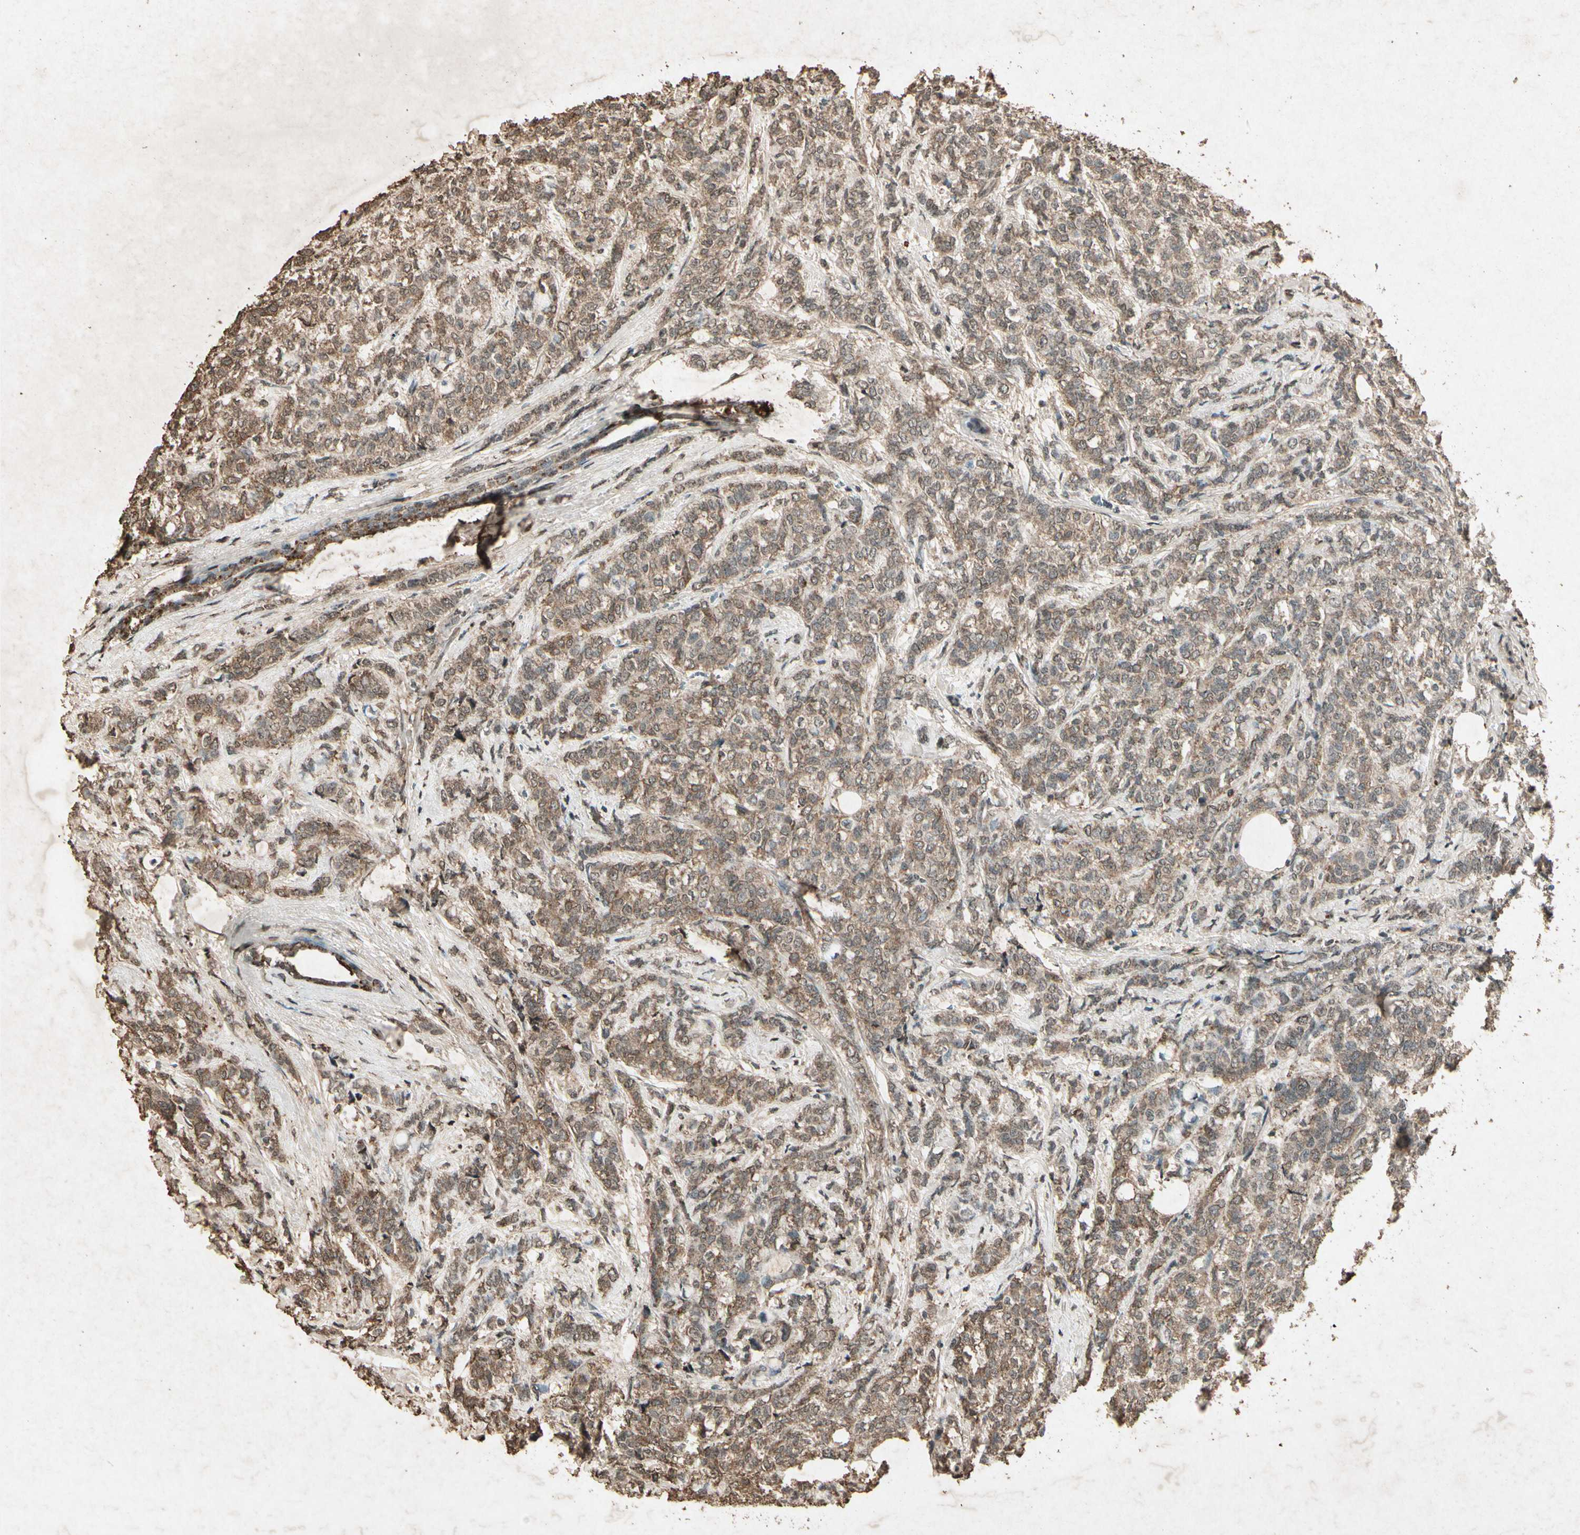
{"staining": {"intensity": "moderate", "quantity": ">75%", "location": "cytoplasmic/membranous,nuclear"}, "tissue": "breast cancer", "cell_type": "Tumor cells", "image_type": "cancer", "snomed": [{"axis": "morphology", "description": "Lobular carcinoma"}, {"axis": "topography", "description": "Breast"}], "caption": "Human breast cancer (lobular carcinoma) stained with a brown dye shows moderate cytoplasmic/membranous and nuclear positive positivity in approximately >75% of tumor cells.", "gene": "GC", "patient": {"sex": "female", "age": 60}}